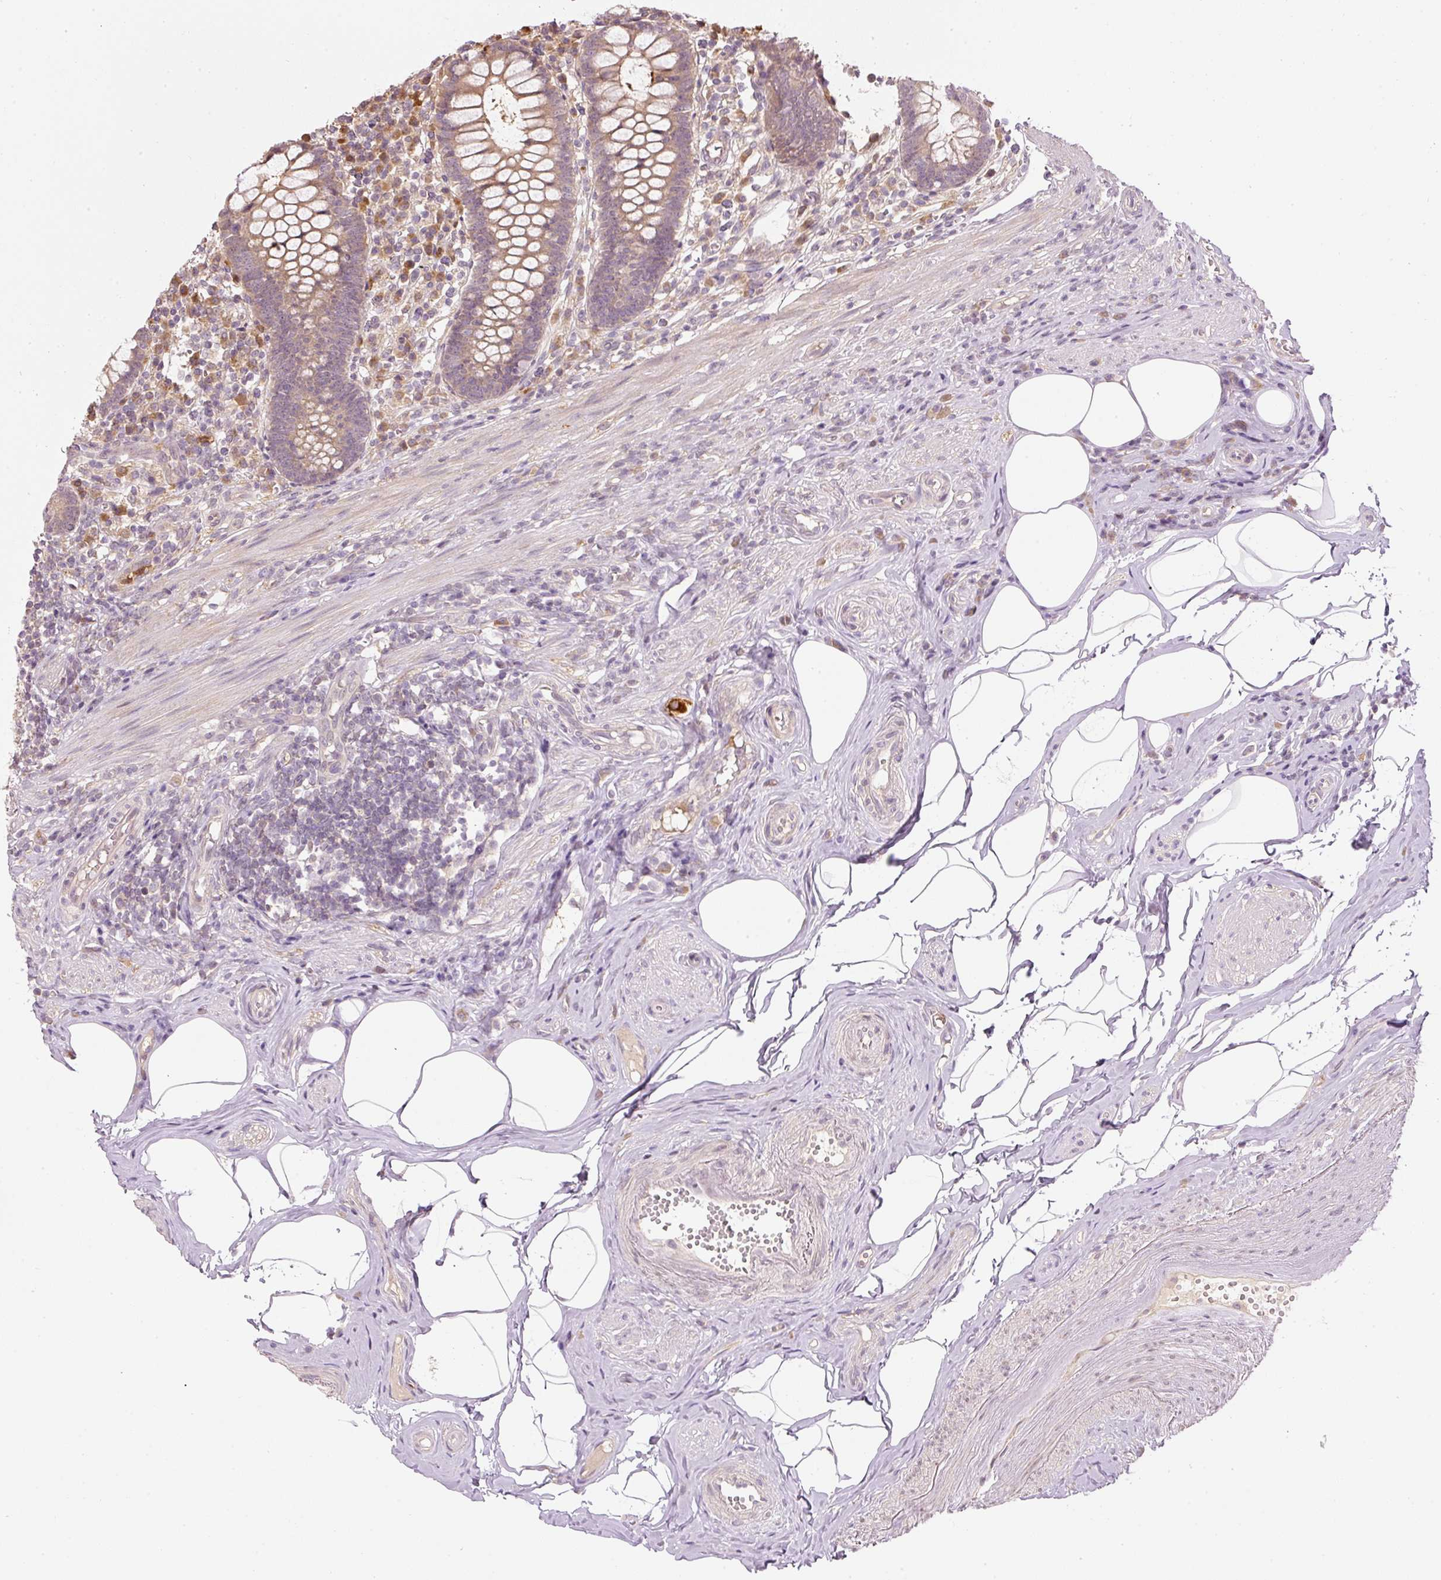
{"staining": {"intensity": "moderate", "quantity": "25%-75%", "location": "cytoplasmic/membranous"}, "tissue": "appendix", "cell_type": "Glandular cells", "image_type": "normal", "snomed": [{"axis": "morphology", "description": "Normal tissue, NOS"}, {"axis": "topography", "description": "Appendix"}], "caption": "IHC image of benign human appendix stained for a protein (brown), which displays medium levels of moderate cytoplasmic/membranous expression in about 25%-75% of glandular cells.", "gene": "CTTNBP2", "patient": {"sex": "female", "age": 56}}